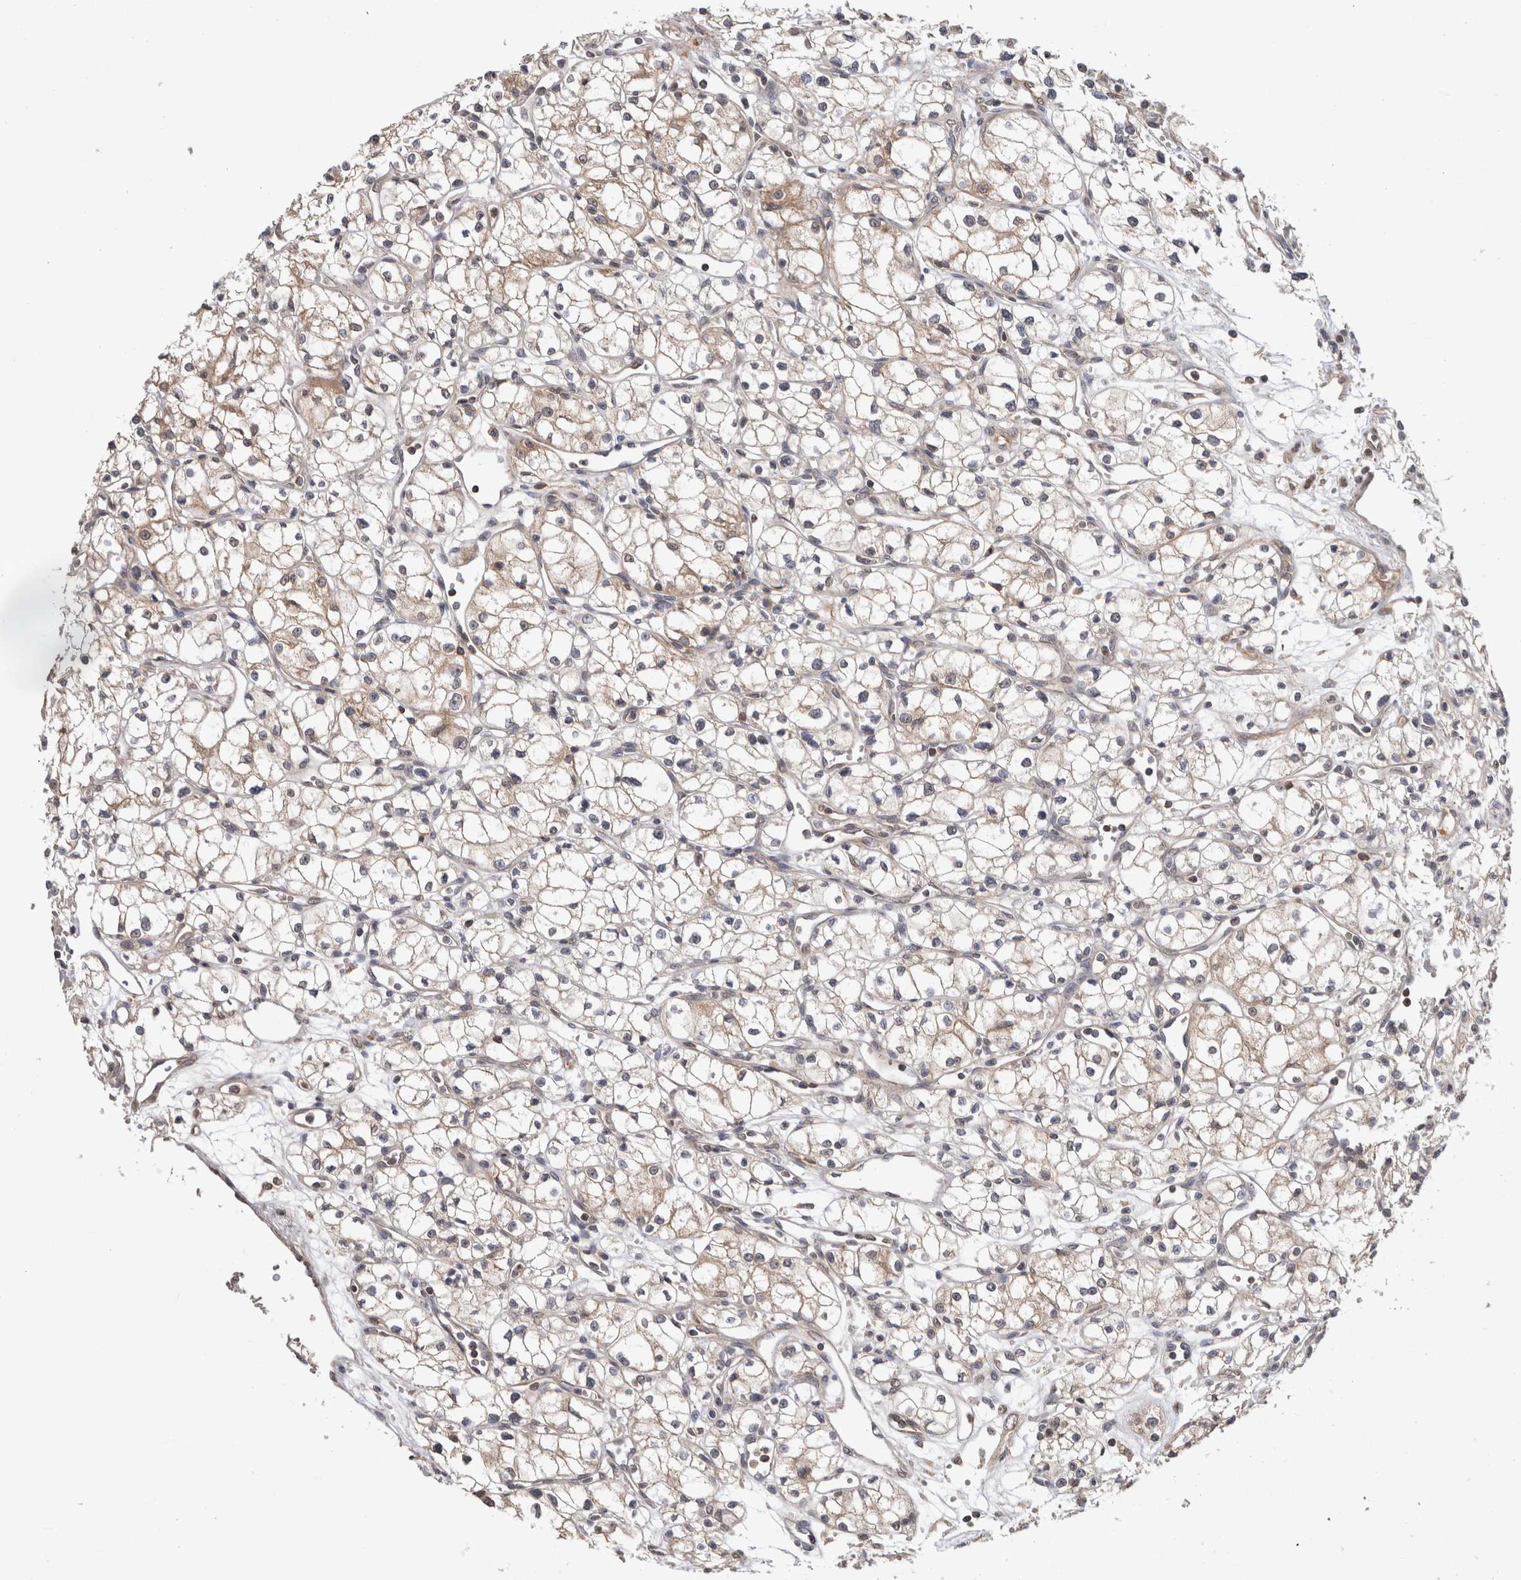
{"staining": {"intensity": "weak", "quantity": ">75%", "location": "cytoplasmic/membranous"}, "tissue": "renal cancer", "cell_type": "Tumor cells", "image_type": "cancer", "snomed": [{"axis": "morphology", "description": "Normal tissue, NOS"}, {"axis": "morphology", "description": "Adenocarcinoma, NOS"}, {"axis": "topography", "description": "Kidney"}], "caption": "Immunohistochemical staining of human adenocarcinoma (renal) reveals weak cytoplasmic/membranous protein positivity in about >75% of tumor cells.", "gene": "HMOX2", "patient": {"sex": "male", "age": 59}}